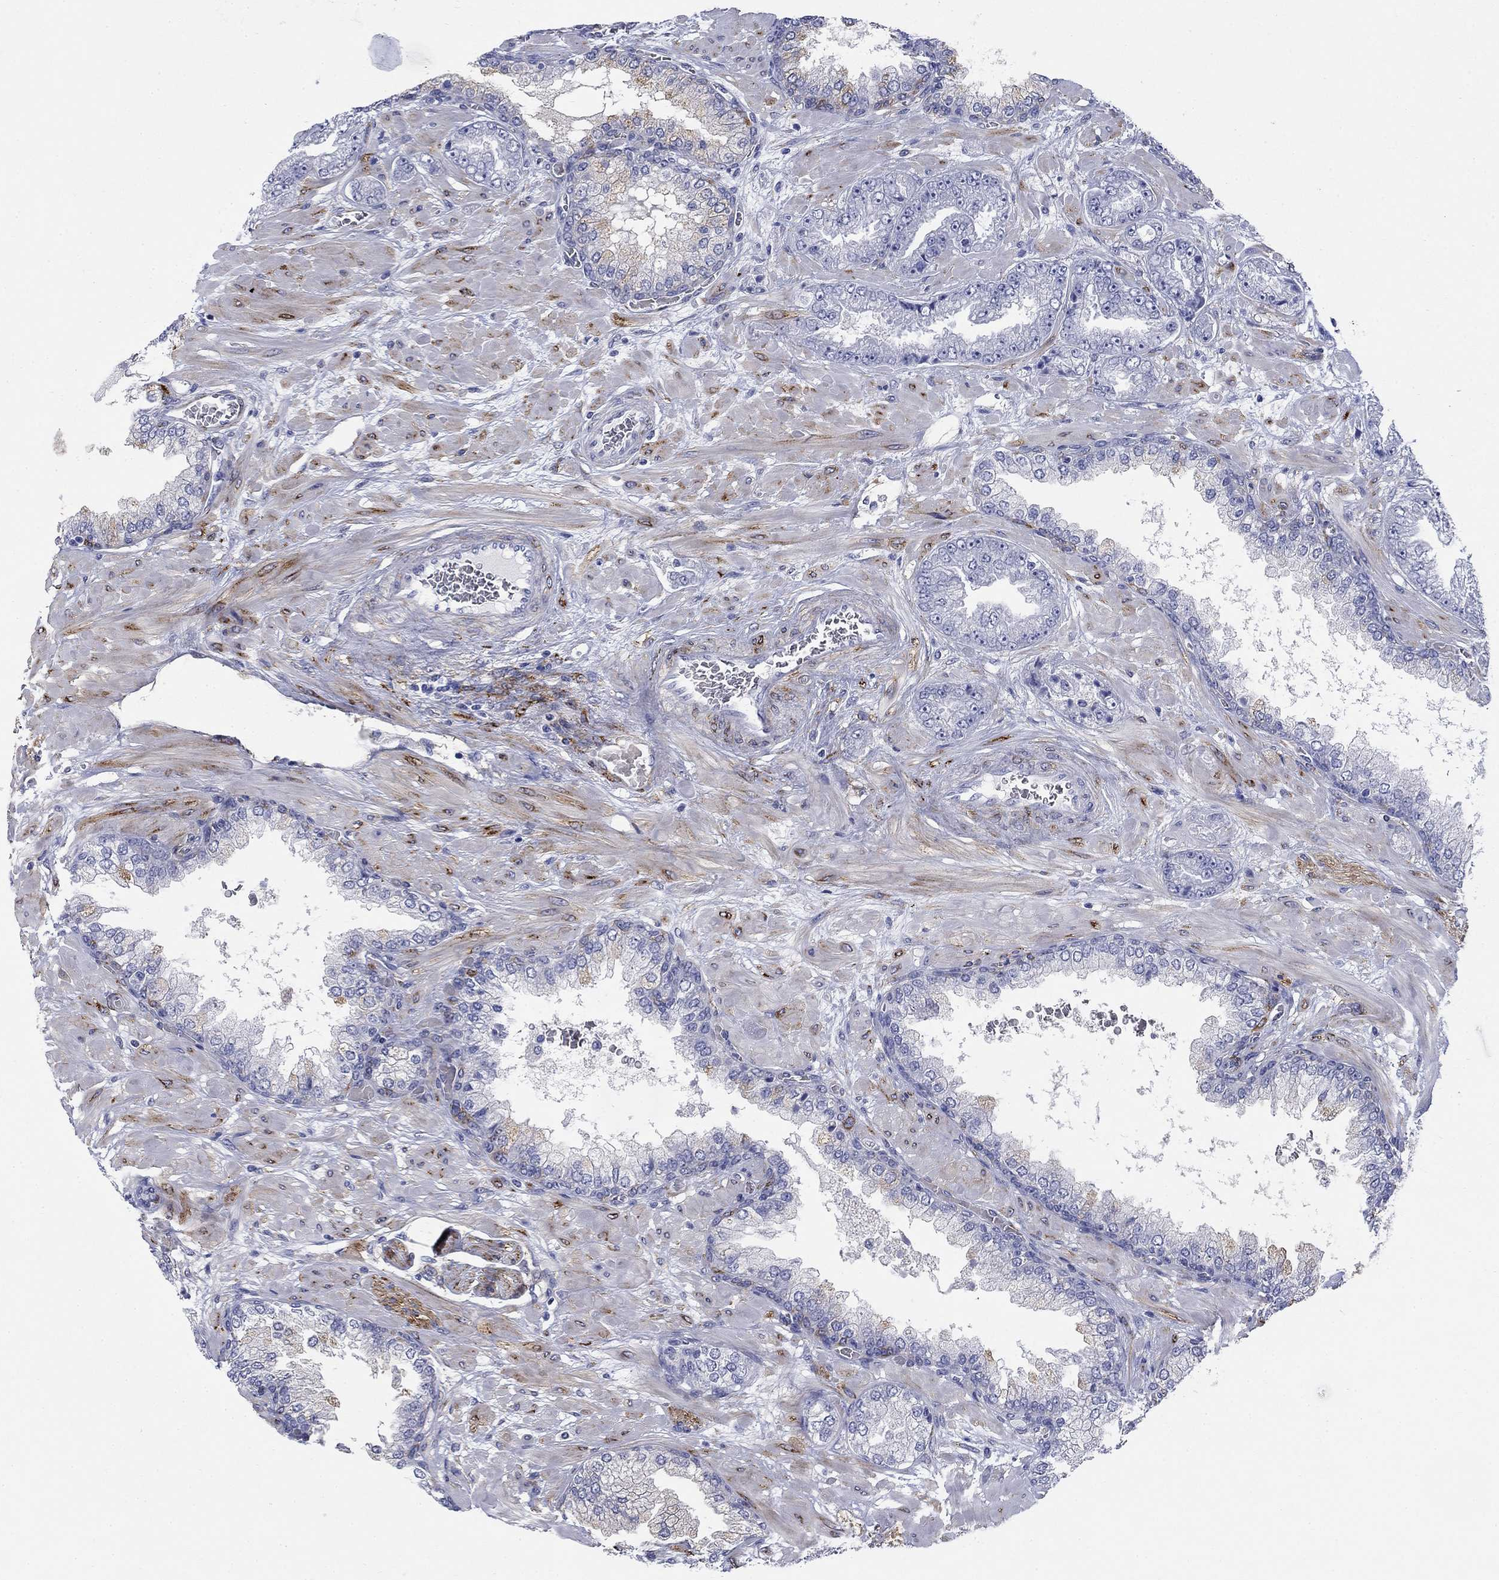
{"staining": {"intensity": "negative", "quantity": "none", "location": "none"}, "tissue": "prostate cancer", "cell_type": "Tumor cells", "image_type": "cancer", "snomed": [{"axis": "morphology", "description": "Adenocarcinoma, Low grade"}, {"axis": "topography", "description": "Prostate"}], "caption": "IHC photomicrograph of human prostate cancer stained for a protein (brown), which shows no staining in tumor cells. Nuclei are stained in blue.", "gene": "PTPRZ1", "patient": {"sex": "male", "age": 57}}